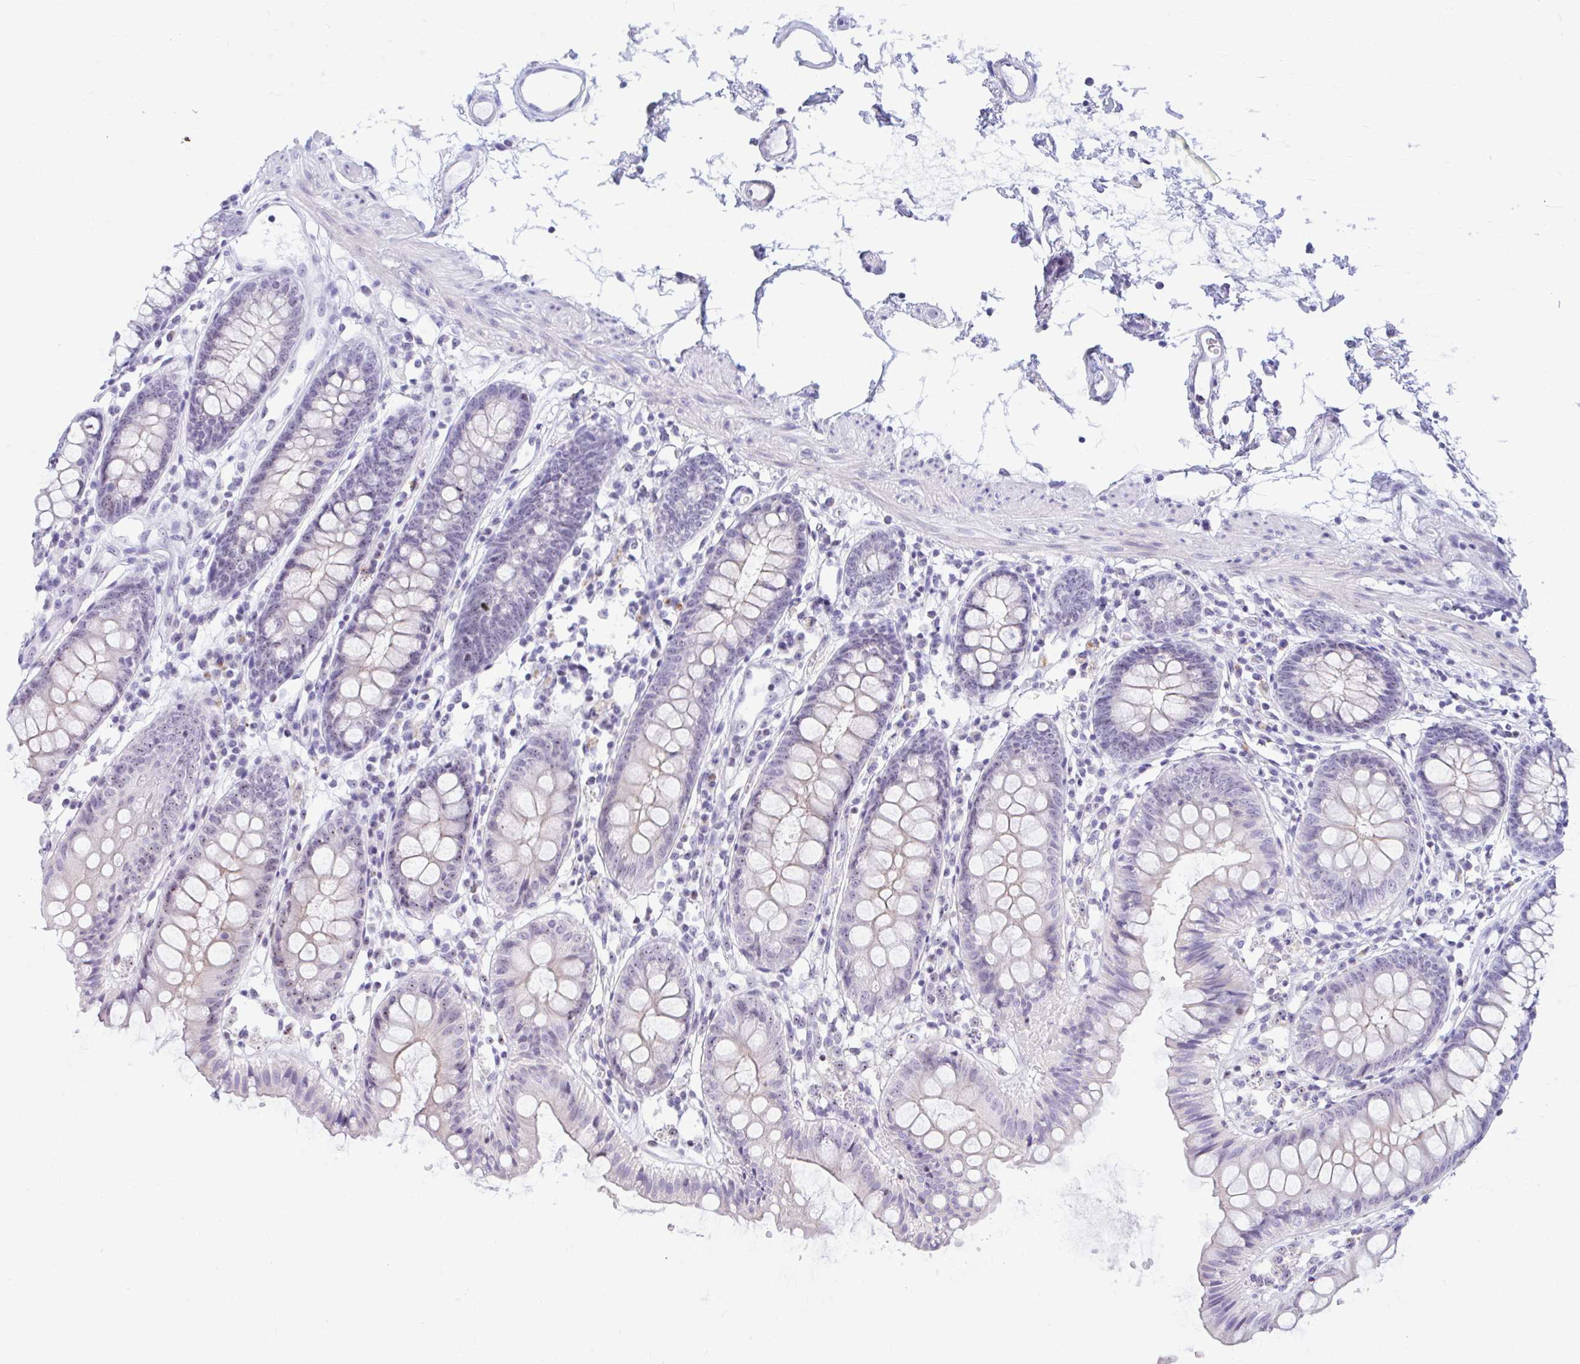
{"staining": {"intensity": "negative", "quantity": "none", "location": "none"}, "tissue": "colon", "cell_type": "Endothelial cells", "image_type": "normal", "snomed": [{"axis": "morphology", "description": "Normal tissue, NOS"}, {"axis": "topography", "description": "Colon"}], "caption": "A micrograph of human colon is negative for staining in endothelial cells. (DAB (3,3'-diaminobenzidine) IHC visualized using brightfield microscopy, high magnification).", "gene": "FTSJ3", "patient": {"sex": "female", "age": 84}}